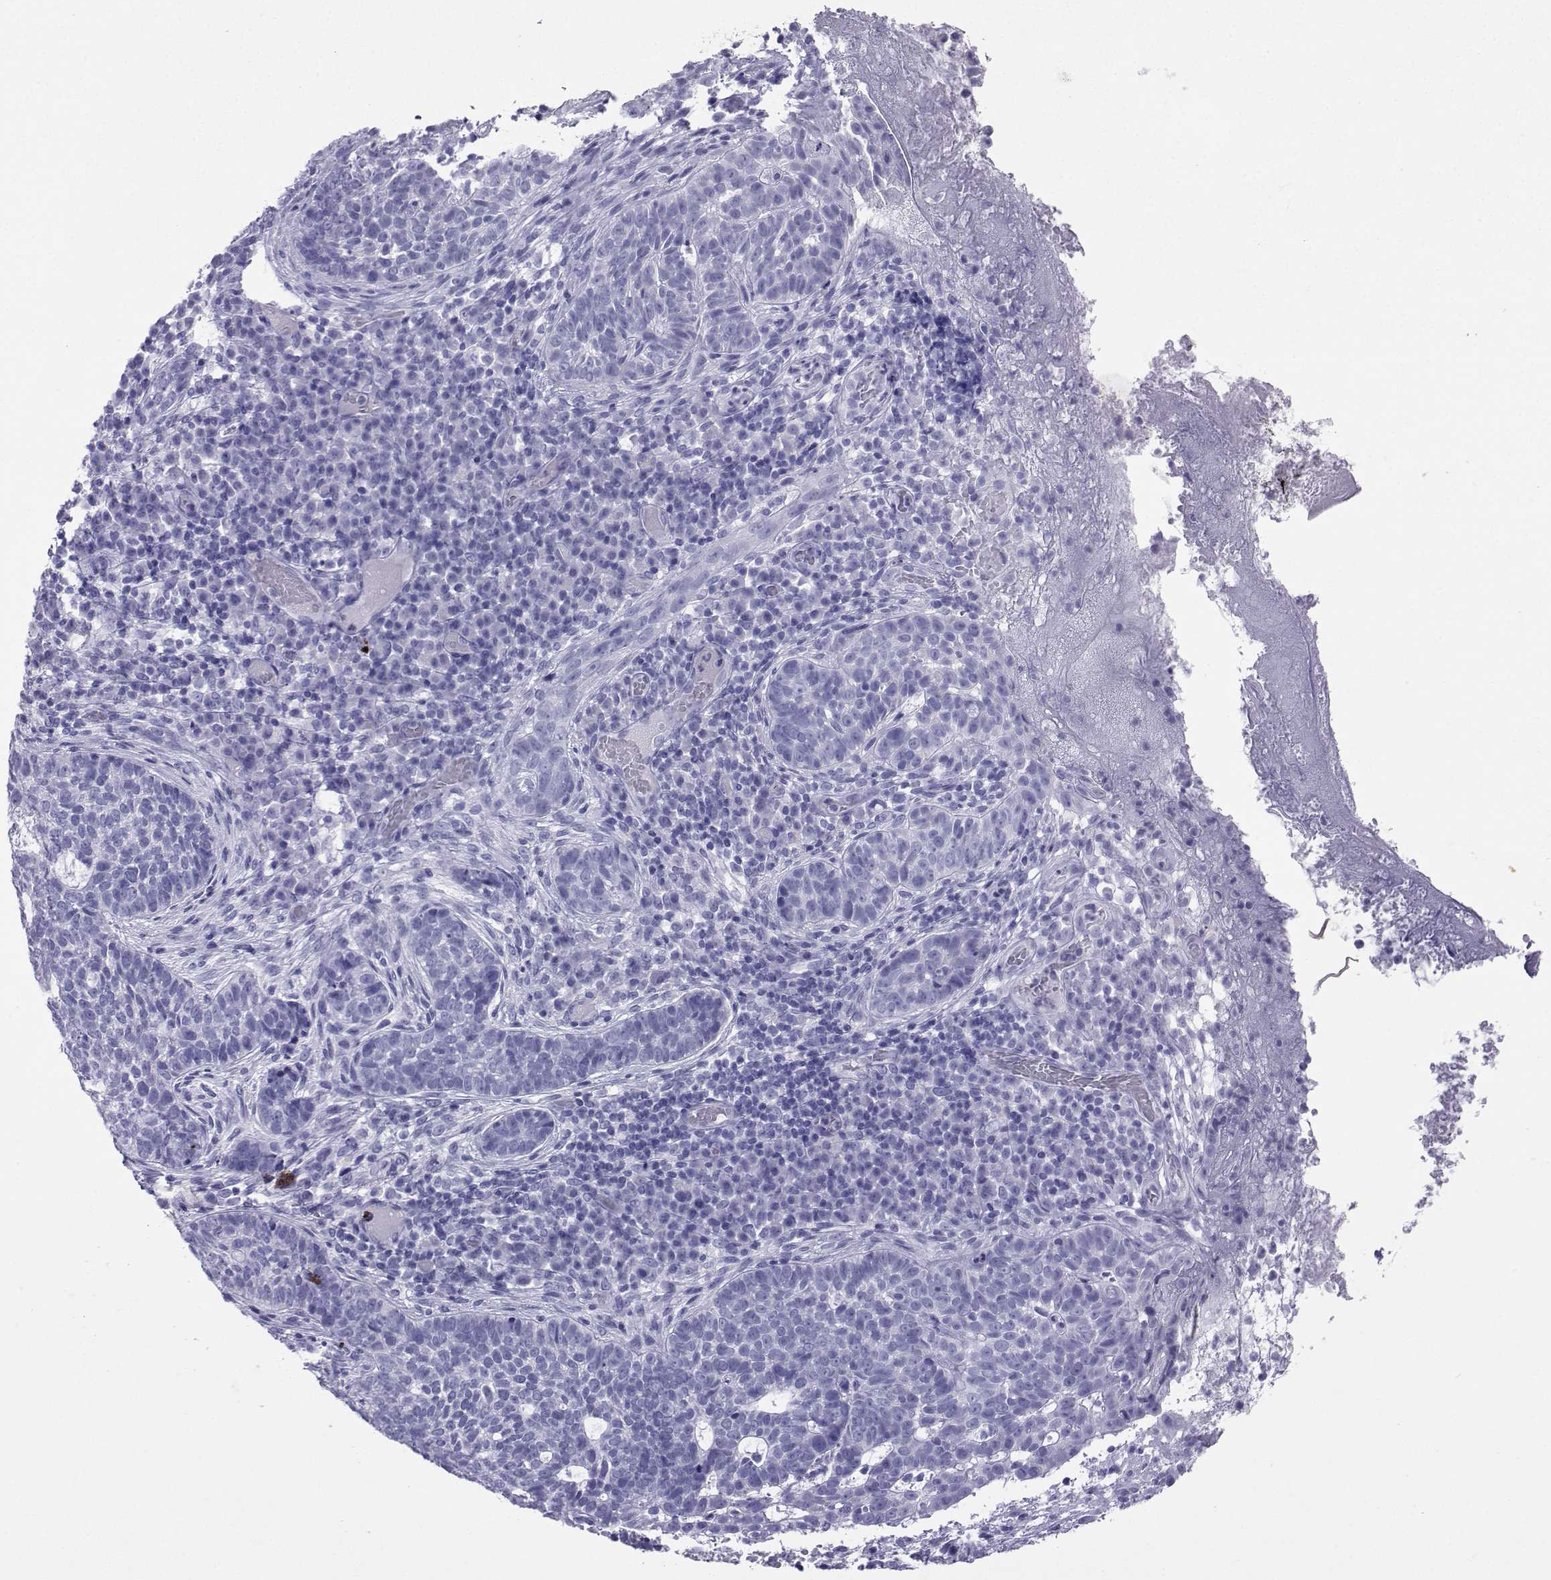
{"staining": {"intensity": "negative", "quantity": "none", "location": "none"}, "tissue": "skin cancer", "cell_type": "Tumor cells", "image_type": "cancer", "snomed": [{"axis": "morphology", "description": "Basal cell carcinoma"}, {"axis": "topography", "description": "Skin"}], "caption": "Tumor cells are negative for protein expression in human skin cancer (basal cell carcinoma).", "gene": "LORICRIN", "patient": {"sex": "female", "age": 69}}